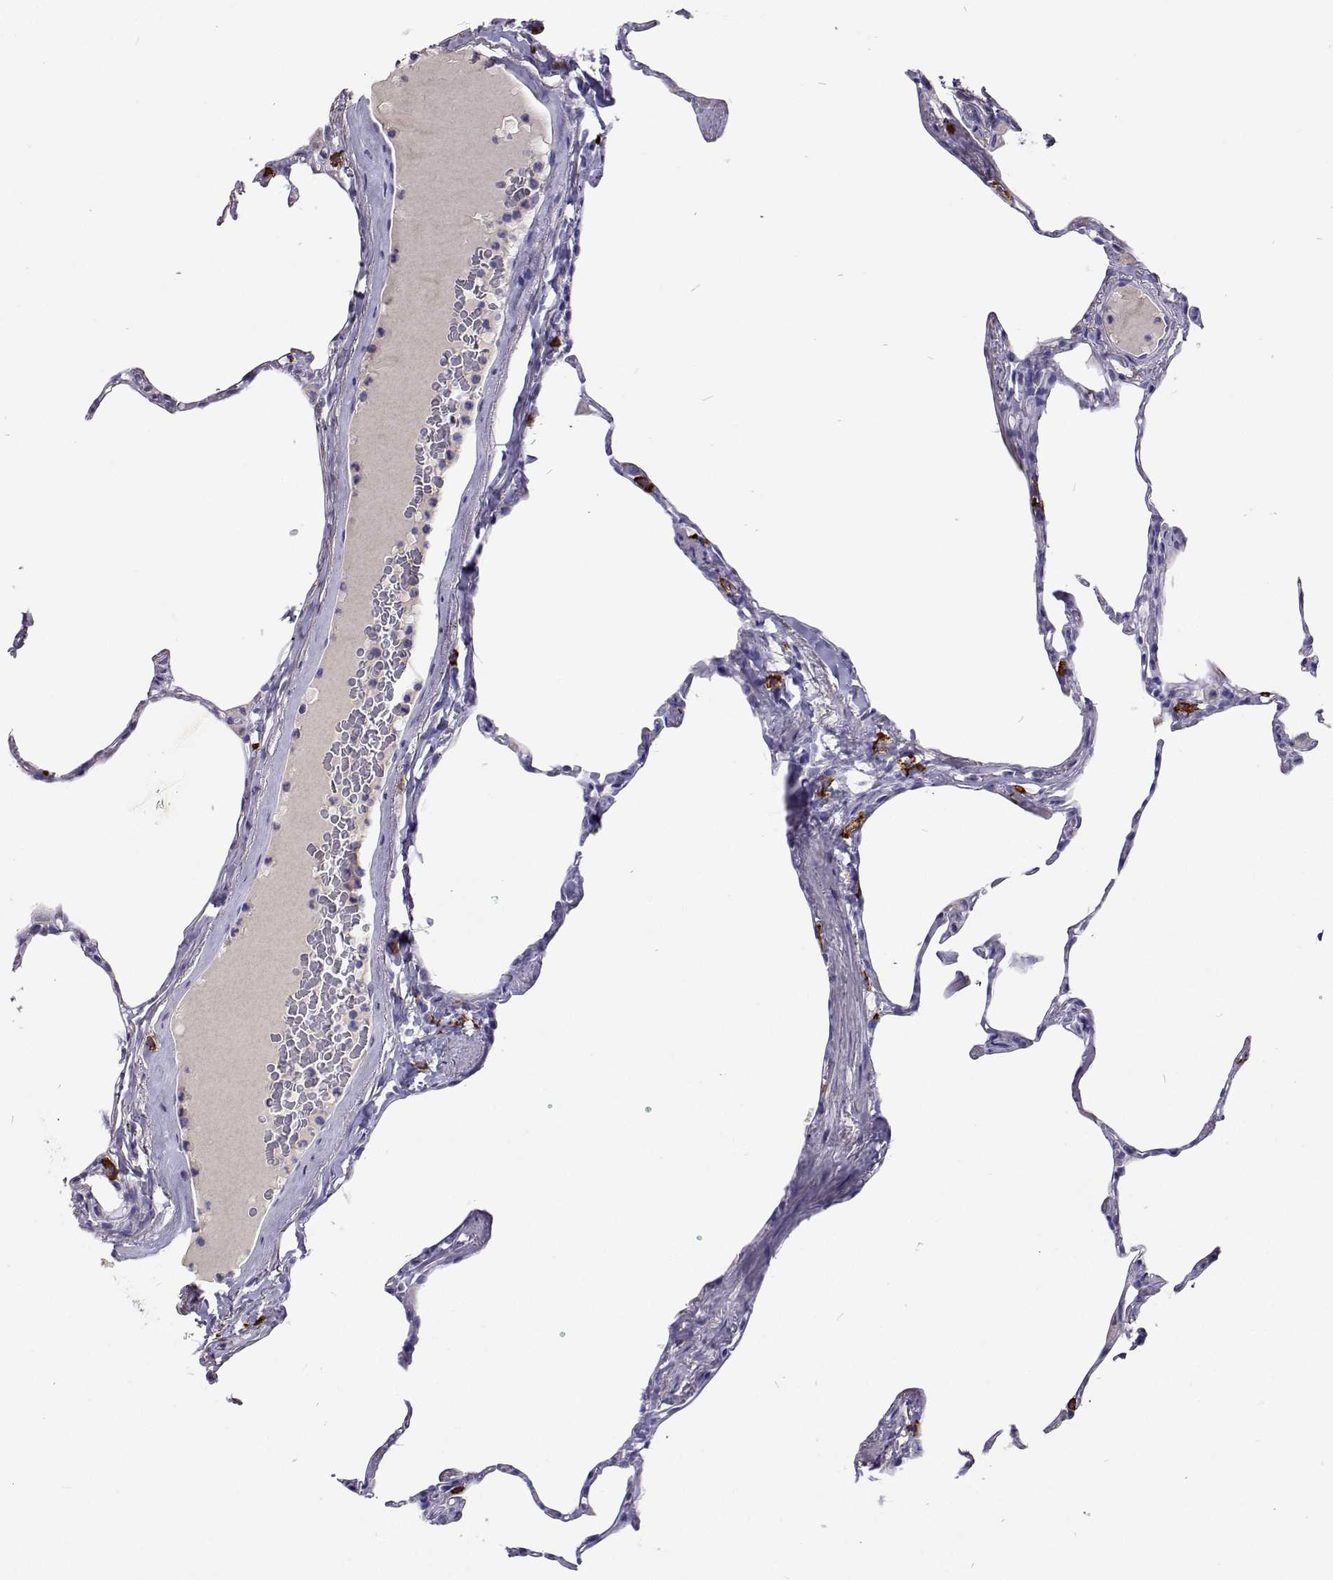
{"staining": {"intensity": "negative", "quantity": "none", "location": "none"}, "tissue": "lung", "cell_type": "Alveolar cells", "image_type": "normal", "snomed": [{"axis": "morphology", "description": "Normal tissue, NOS"}, {"axis": "topography", "description": "Lung"}], "caption": "High power microscopy histopathology image of an IHC photomicrograph of normal lung, revealing no significant staining in alveolar cells. (DAB (3,3'-diaminobenzidine) IHC visualized using brightfield microscopy, high magnification).", "gene": "CFAP44", "patient": {"sex": "male", "age": 65}}